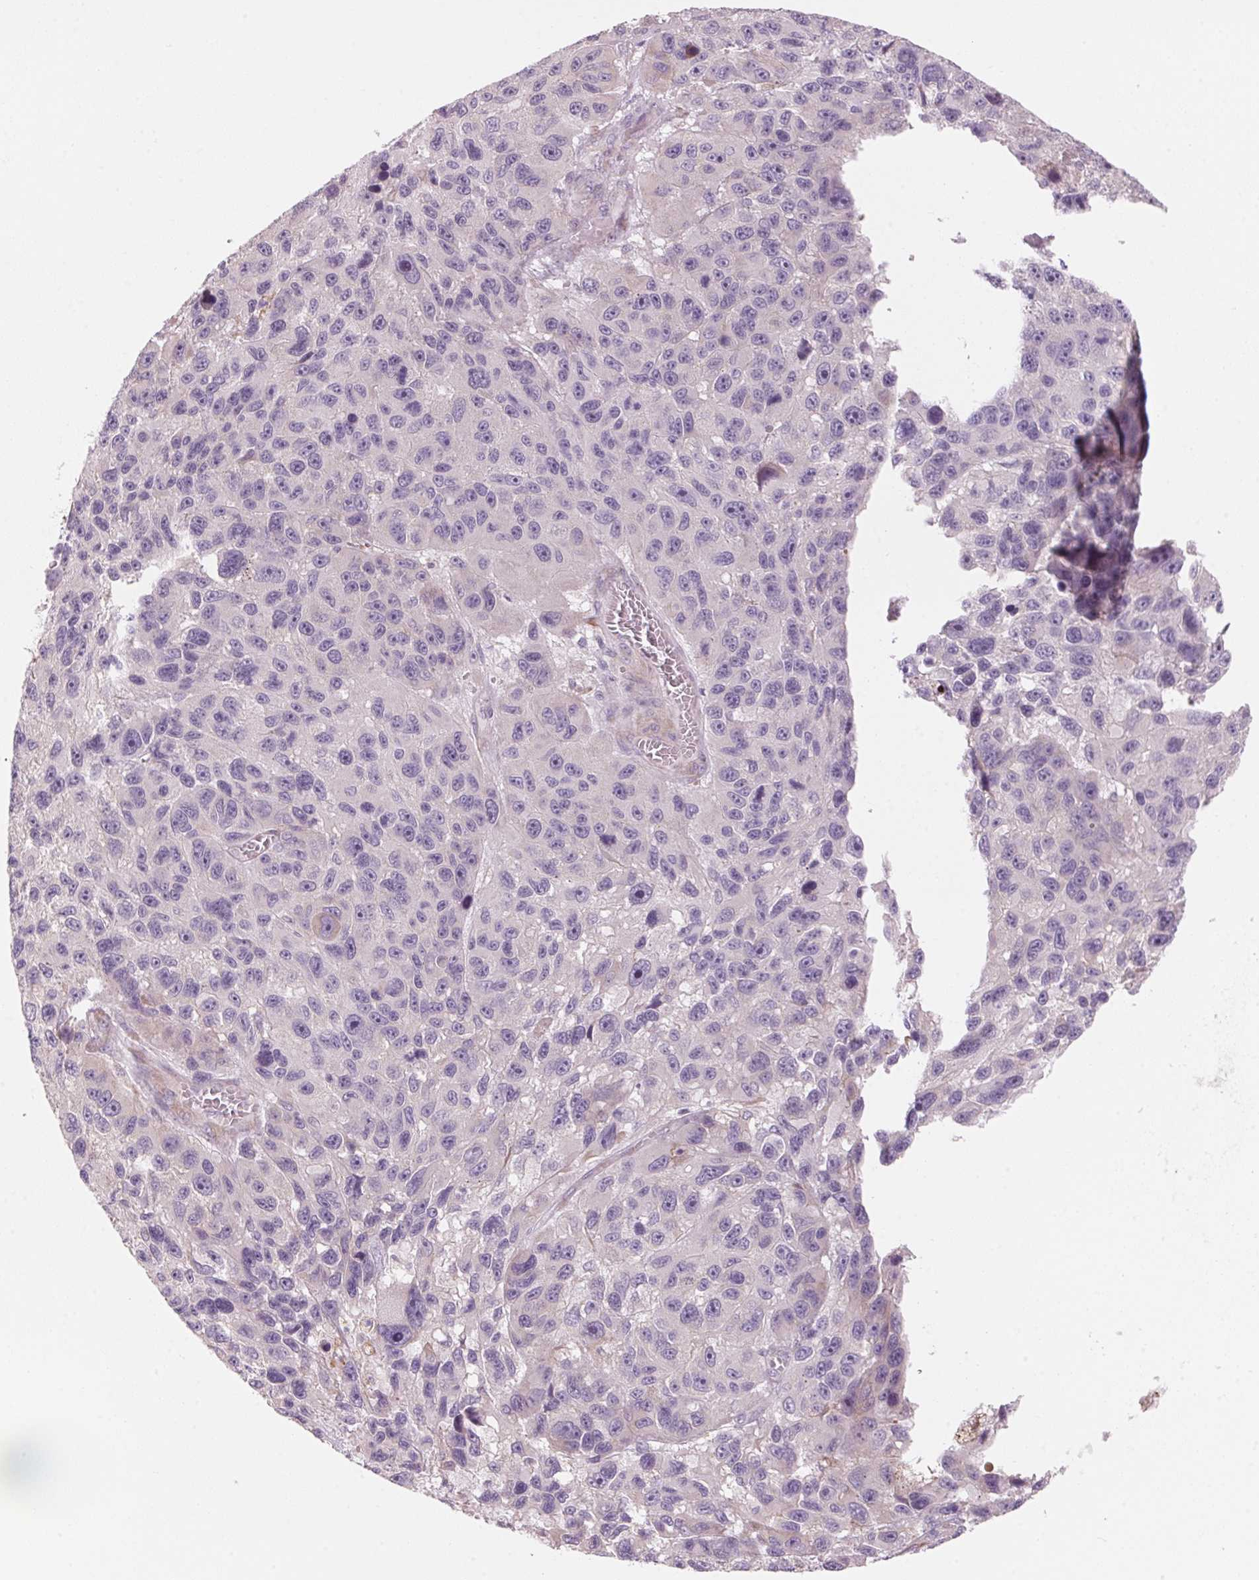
{"staining": {"intensity": "negative", "quantity": "none", "location": "none"}, "tissue": "melanoma", "cell_type": "Tumor cells", "image_type": "cancer", "snomed": [{"axis": "morphology", "description": "Malignant melanoma, NOS"}, {"axis": "topography", "description": "Skin"}], "caption": "Tumor cells are negative for protein expression in human melanoma. (DAB immunohistochemistry (IHC), high magnification).", "gene": "GNMT", "patient": {"sex": "male", "age": 53}}